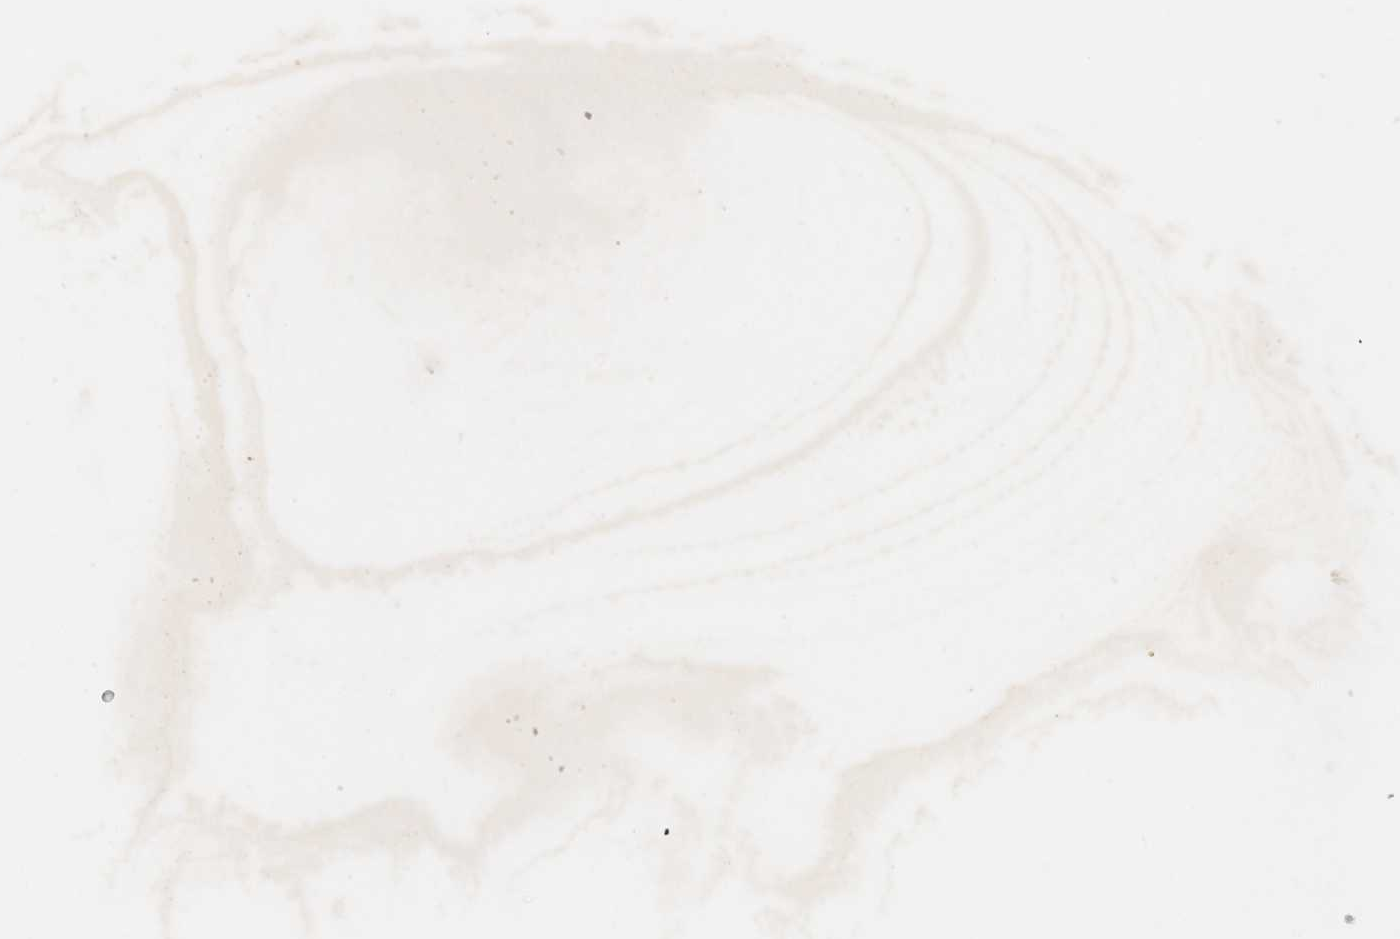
{"staining": {"intensity": "strong", "quantity": ">75%", "location": "nuclear"}, "tissue": "thyroid cancer", "cell_type": "Tumor cells", "image_type": "cancer", "snomed": [{"axis": "morphology", "description": "Papillary adenocarcinoma, NOS"}, {"axis": "topography", "description": "Thyroid gland"}], "caption": "Thyroid papillary adenocarcinoma was stained to show a protein in brown. There is high levels of strong nuclear expression in about >75% of tumor cells.", "gene": "GTF2I", "patient": {"sex": "male", "age": 77}}